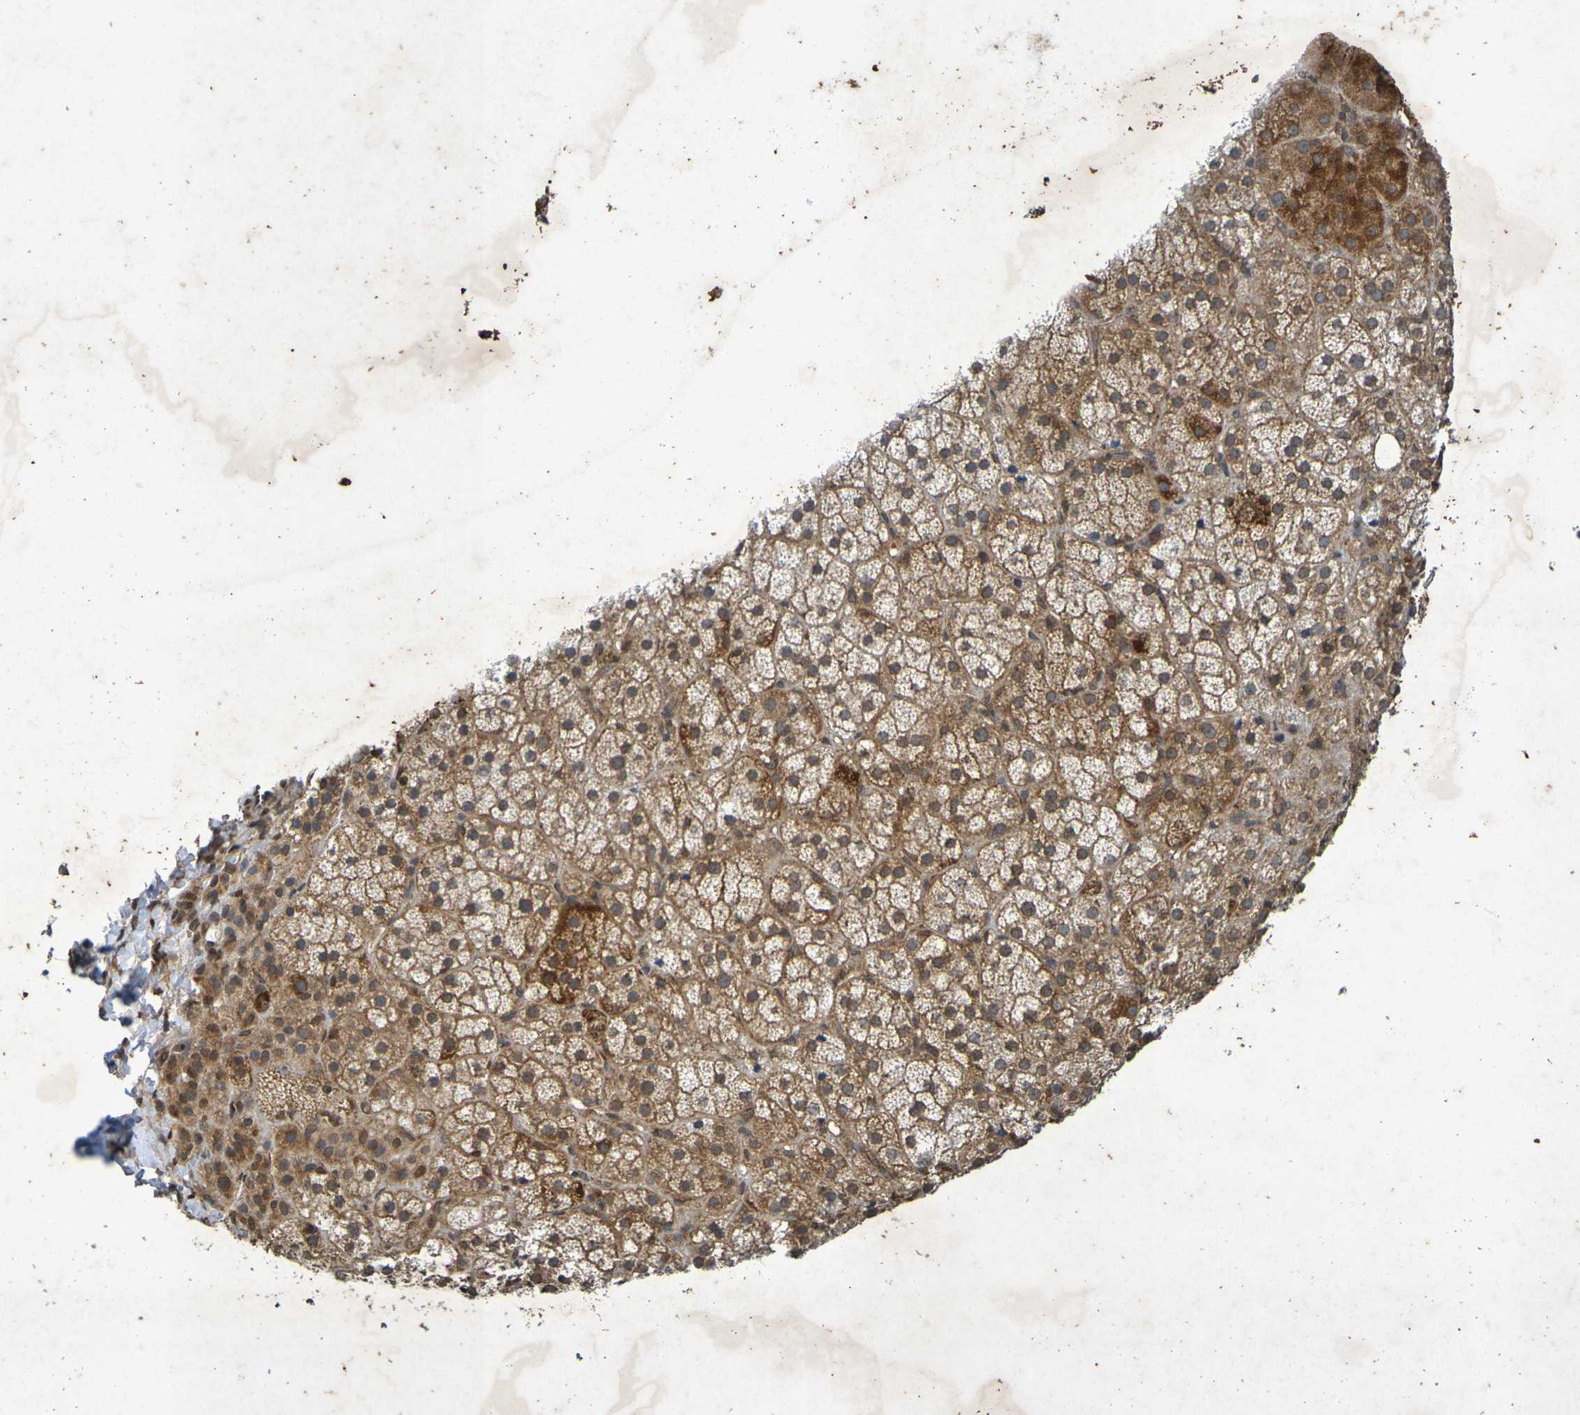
{"staining": {"intensity": "moderate", "quantity": ">75%", "location": "cytoplasmic/membranous"}, "tissue": "adrenal gland", "cell_type": "Glandular cells", "image_type": "normal", "snomed": [{"axis": "morphology", "description": "Normal tissue, NOS"}, {"axis": "topography", "description": "Adrenal gland"}], "caption": "High-magnification brightfield microscopy of normal adrenal gland stained with DAB (3,3'-diaminobenzidine) (brown) and counterstained with hematoxylin (blue). glandular cells exhibit moderate cytoplasmic/membranous expression is present in approximately>75% of cells.", "gene": "GUCY1A2", "patient": {"sex": "female", "age": 57}}